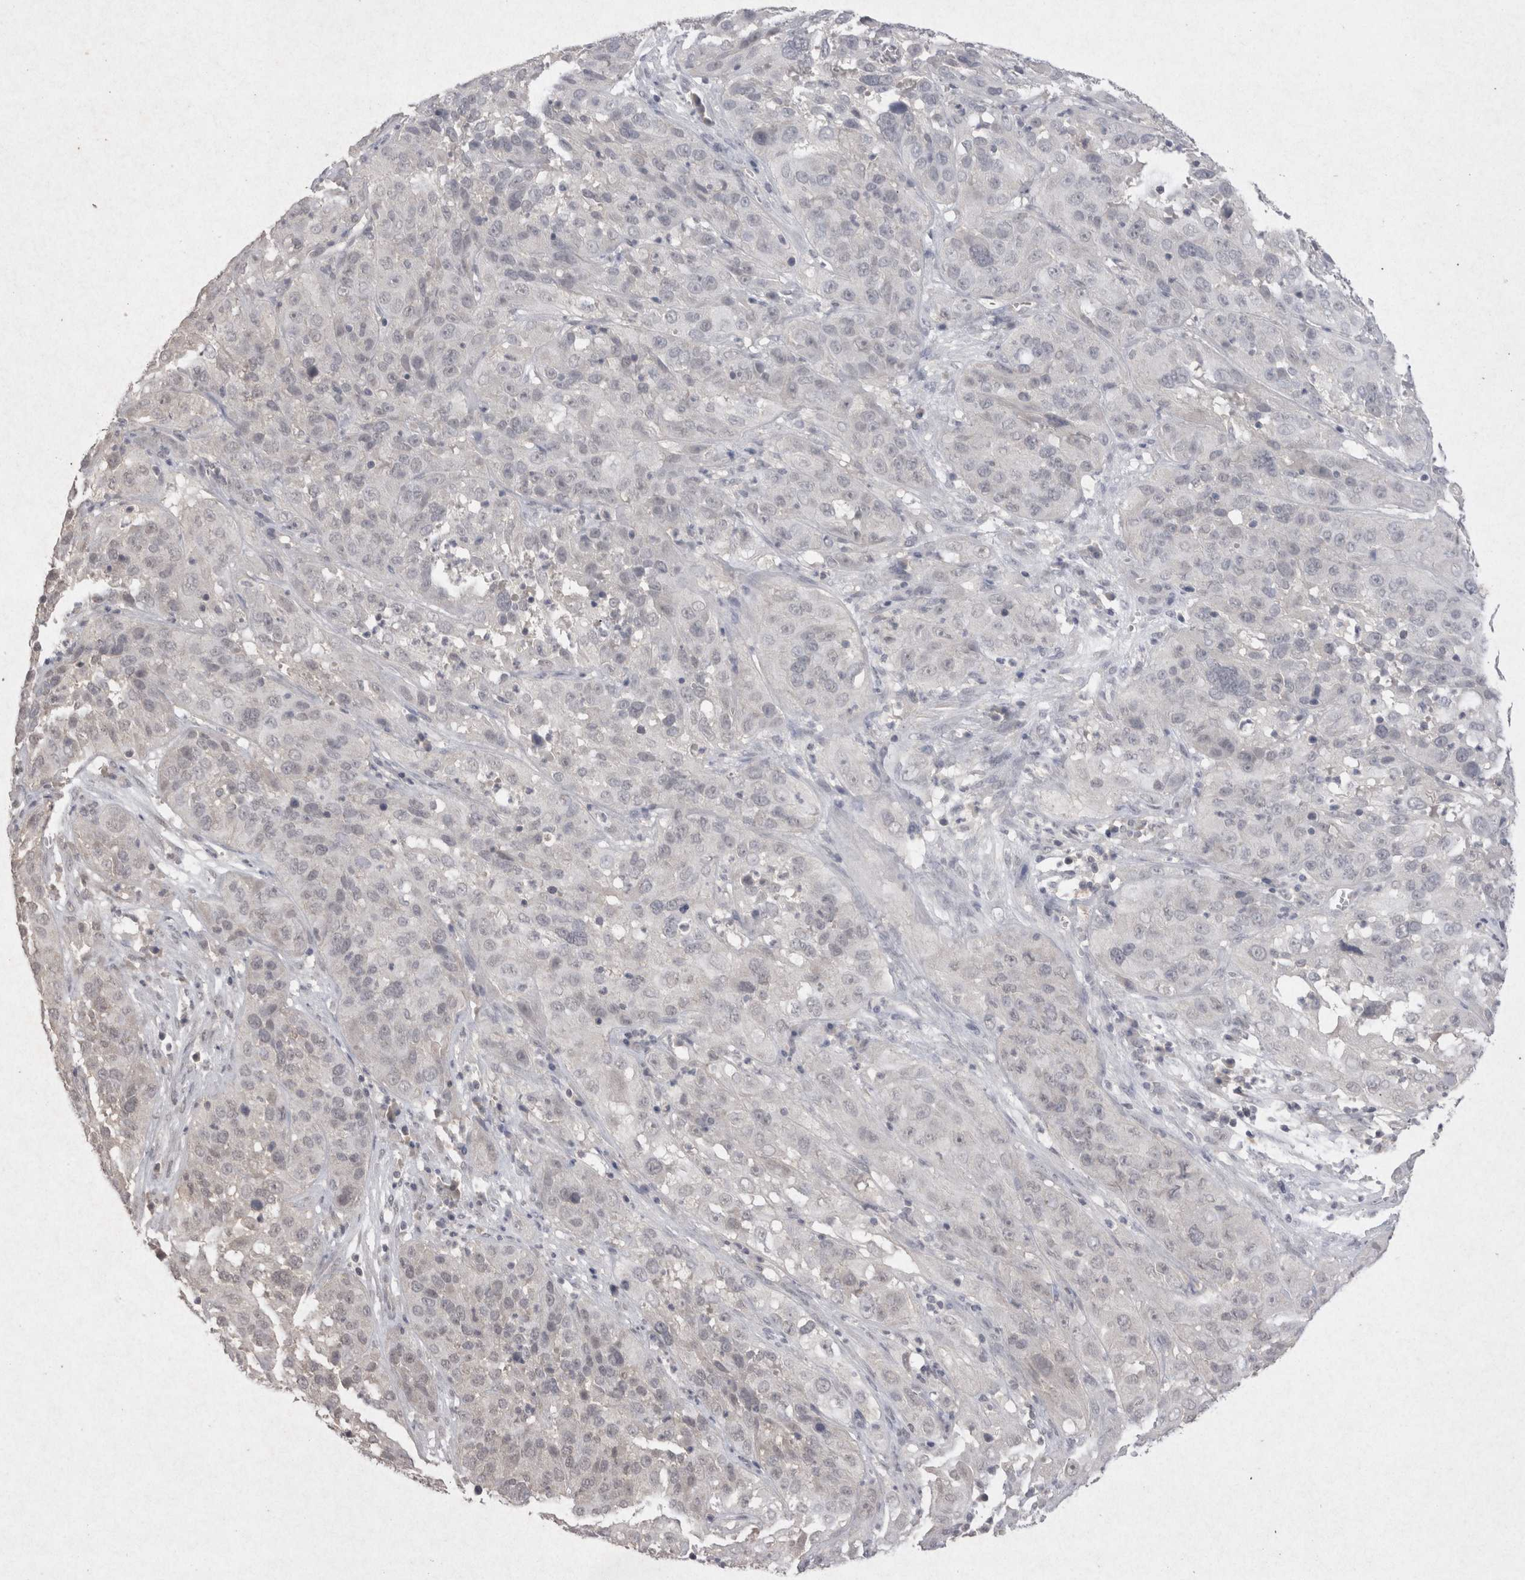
{"staining": {"intensity": "negative", "quantity": "none", "location": "none"}, "tissue": "cervical cancer", "cell_type": "Tumor cells", "image_type": "cancer", "snomed": [{"axis": "morphology", "description": "Squamous cell carcinoma, NOS"}, {"axis": "topography", "description": "Cervix"}], "caption": "Immunohistochemistry (IHC) photomicrograph of squamous cell carcinoma (cervical) stained for a protein (brown), which demonstrates no positivity in tumor cells.", "gene": "LYVE1", "patient": {"sex": "female", "age": 32}}